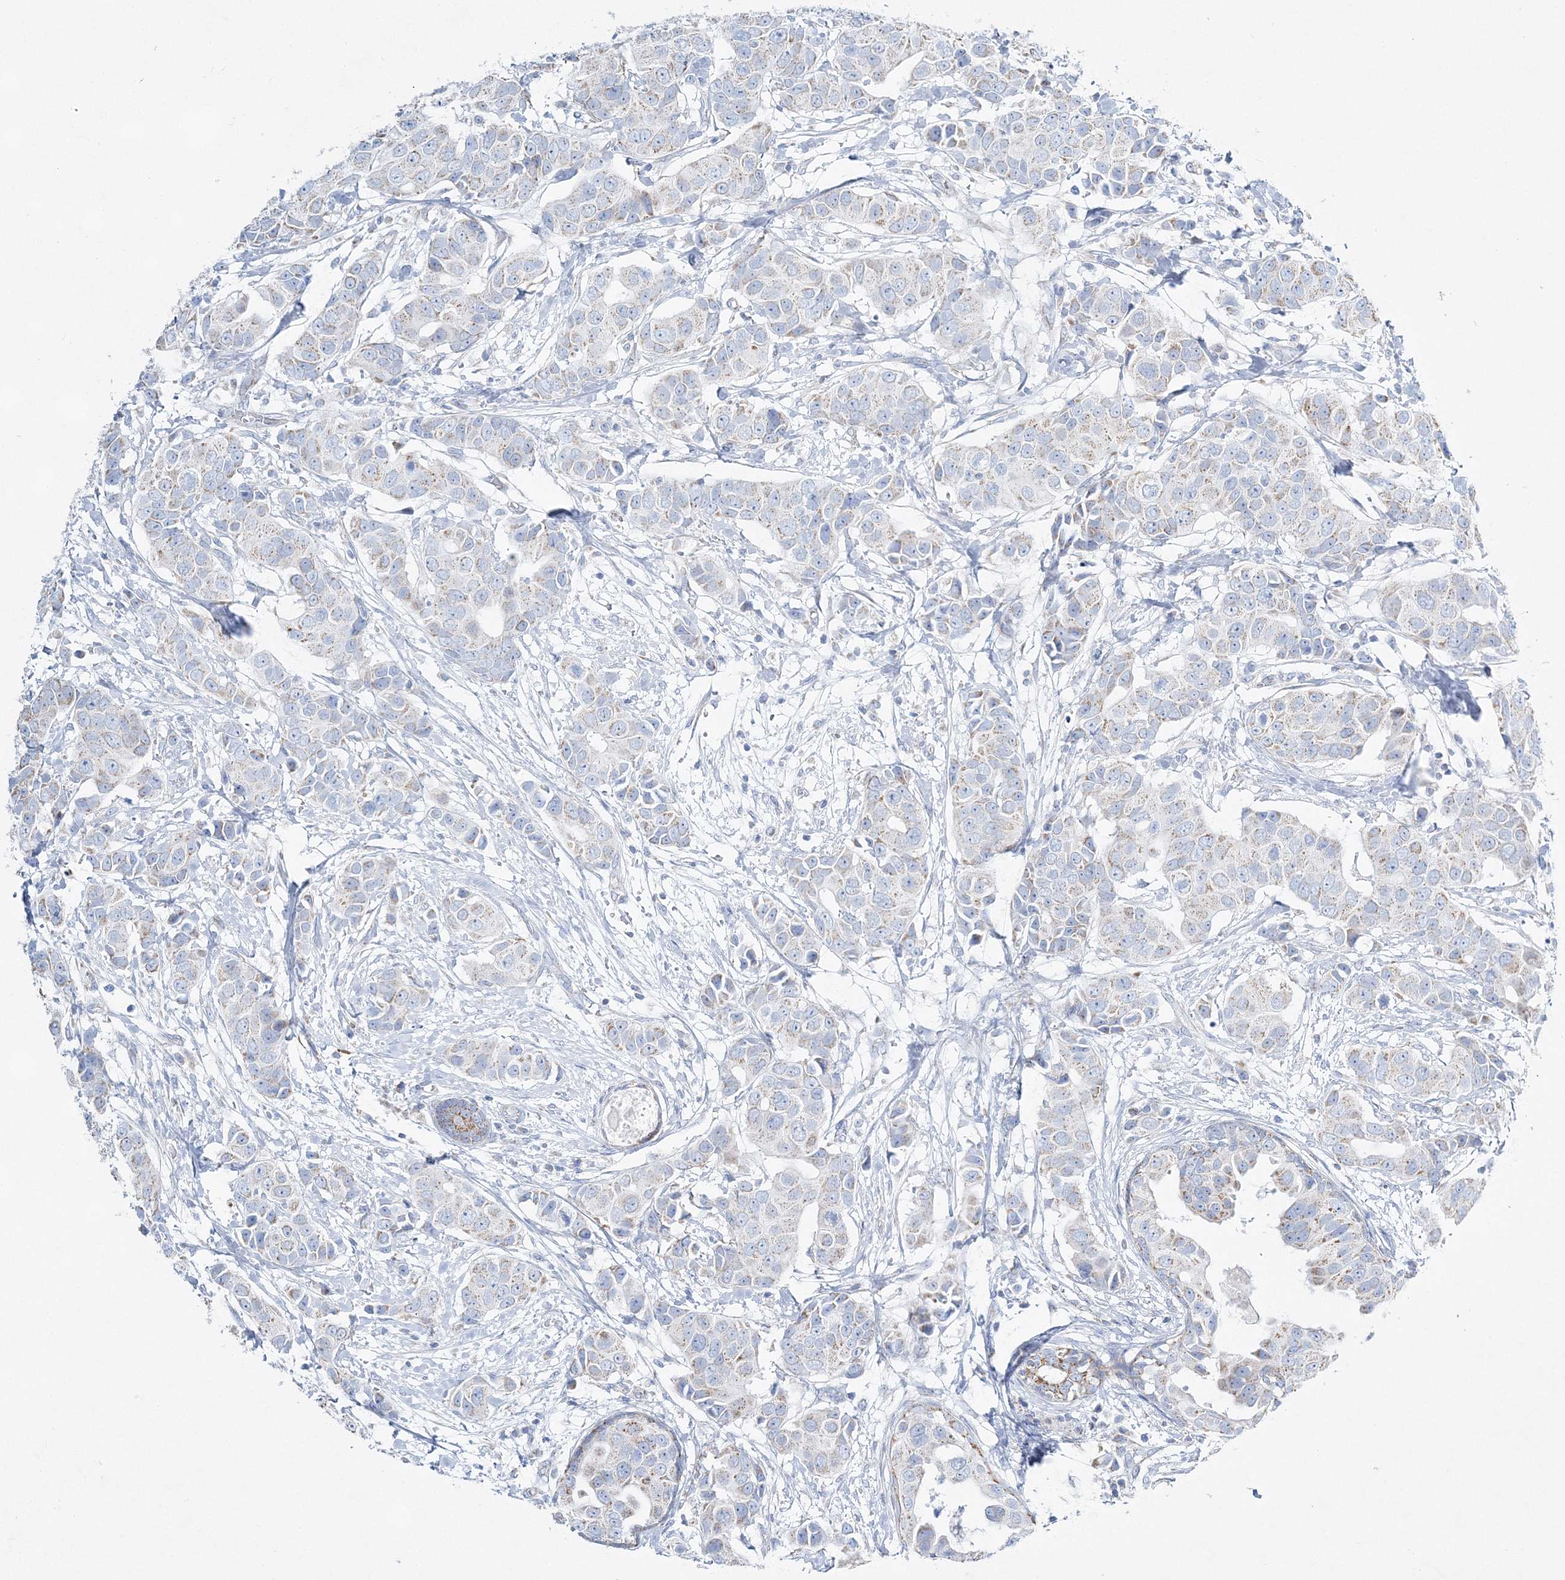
{"staining": {"intensity": "weak", "quantity": "<25%", "location": "cytoplasmic/membranous"}, "tissue": "breast cancer", "cell_type": "Tumor cells", "image_type": "cancer", "snomed": [{"axis": "morphology", "description": "Normal tissue, NOS"}, {"axis": "morphology", "description": "Duct carcinoma"}, {"axis": "topography", "description": "Breast"}], "caption": "The photomicrograph displays no significant expression in tumor cells of intraductal carcinoma (breast).", "gene": "HIBCH", "patient": {"sex": "female", "age": 39}}